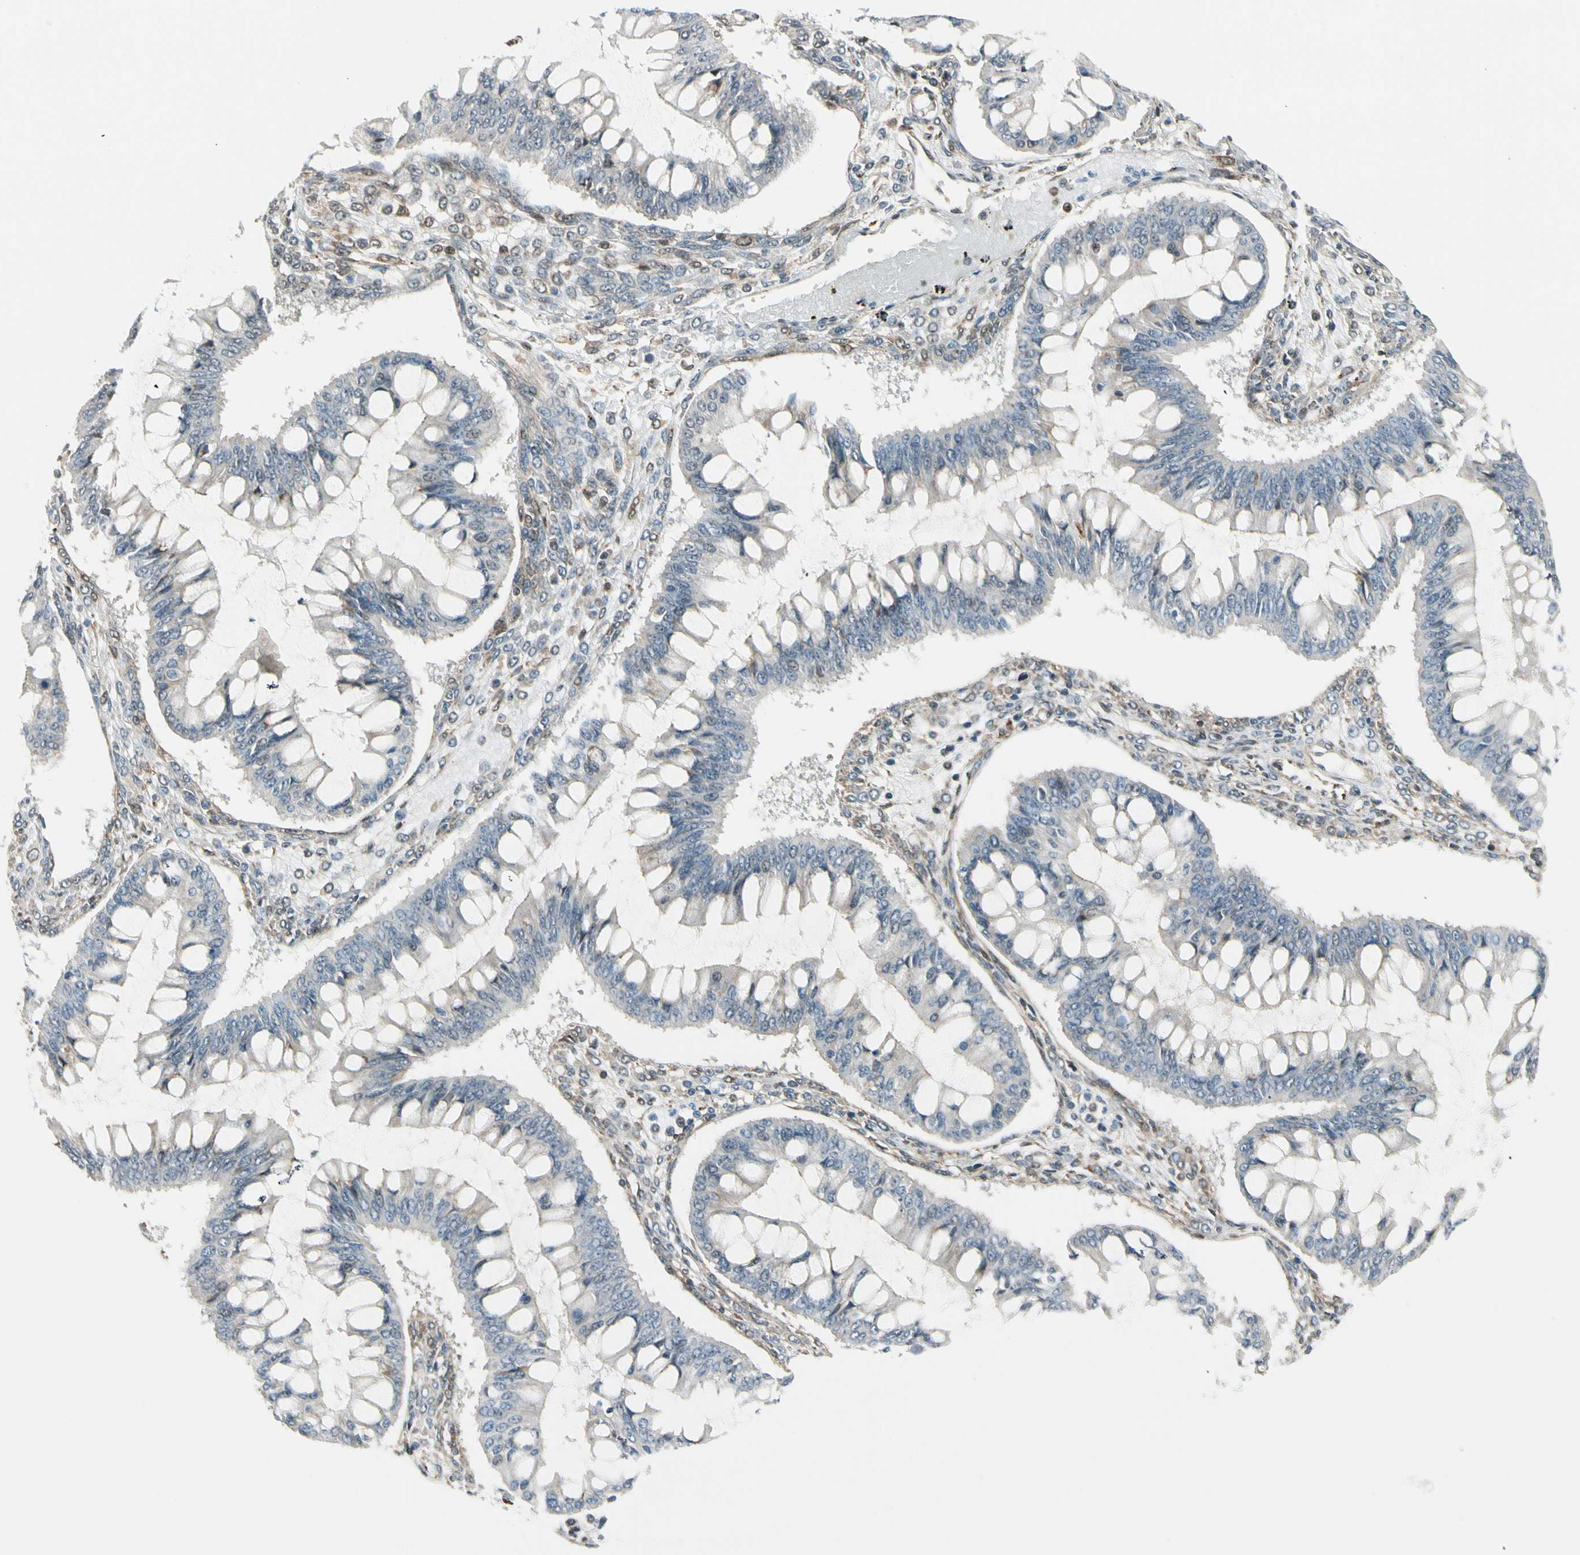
{"staining": {"intensity": "negative", "quantity": "none", "location": "none"}, "tissue": "ovarian cancer", "cell_type": "Tumor cells", "image_type": "cancer", "snomed": [{"axis": "morphology", "description": "Cystadenocarcinoma, mucinous, NOS"}, {"axis": "topography", "description": "Ovary"}], "caption": "Ovarian cancer stained for a protein using immunohistochemistry demonstrates no positivity tumor cells.", "gene": "DAXX", "patient": {"sex": "female", "age": 73}}